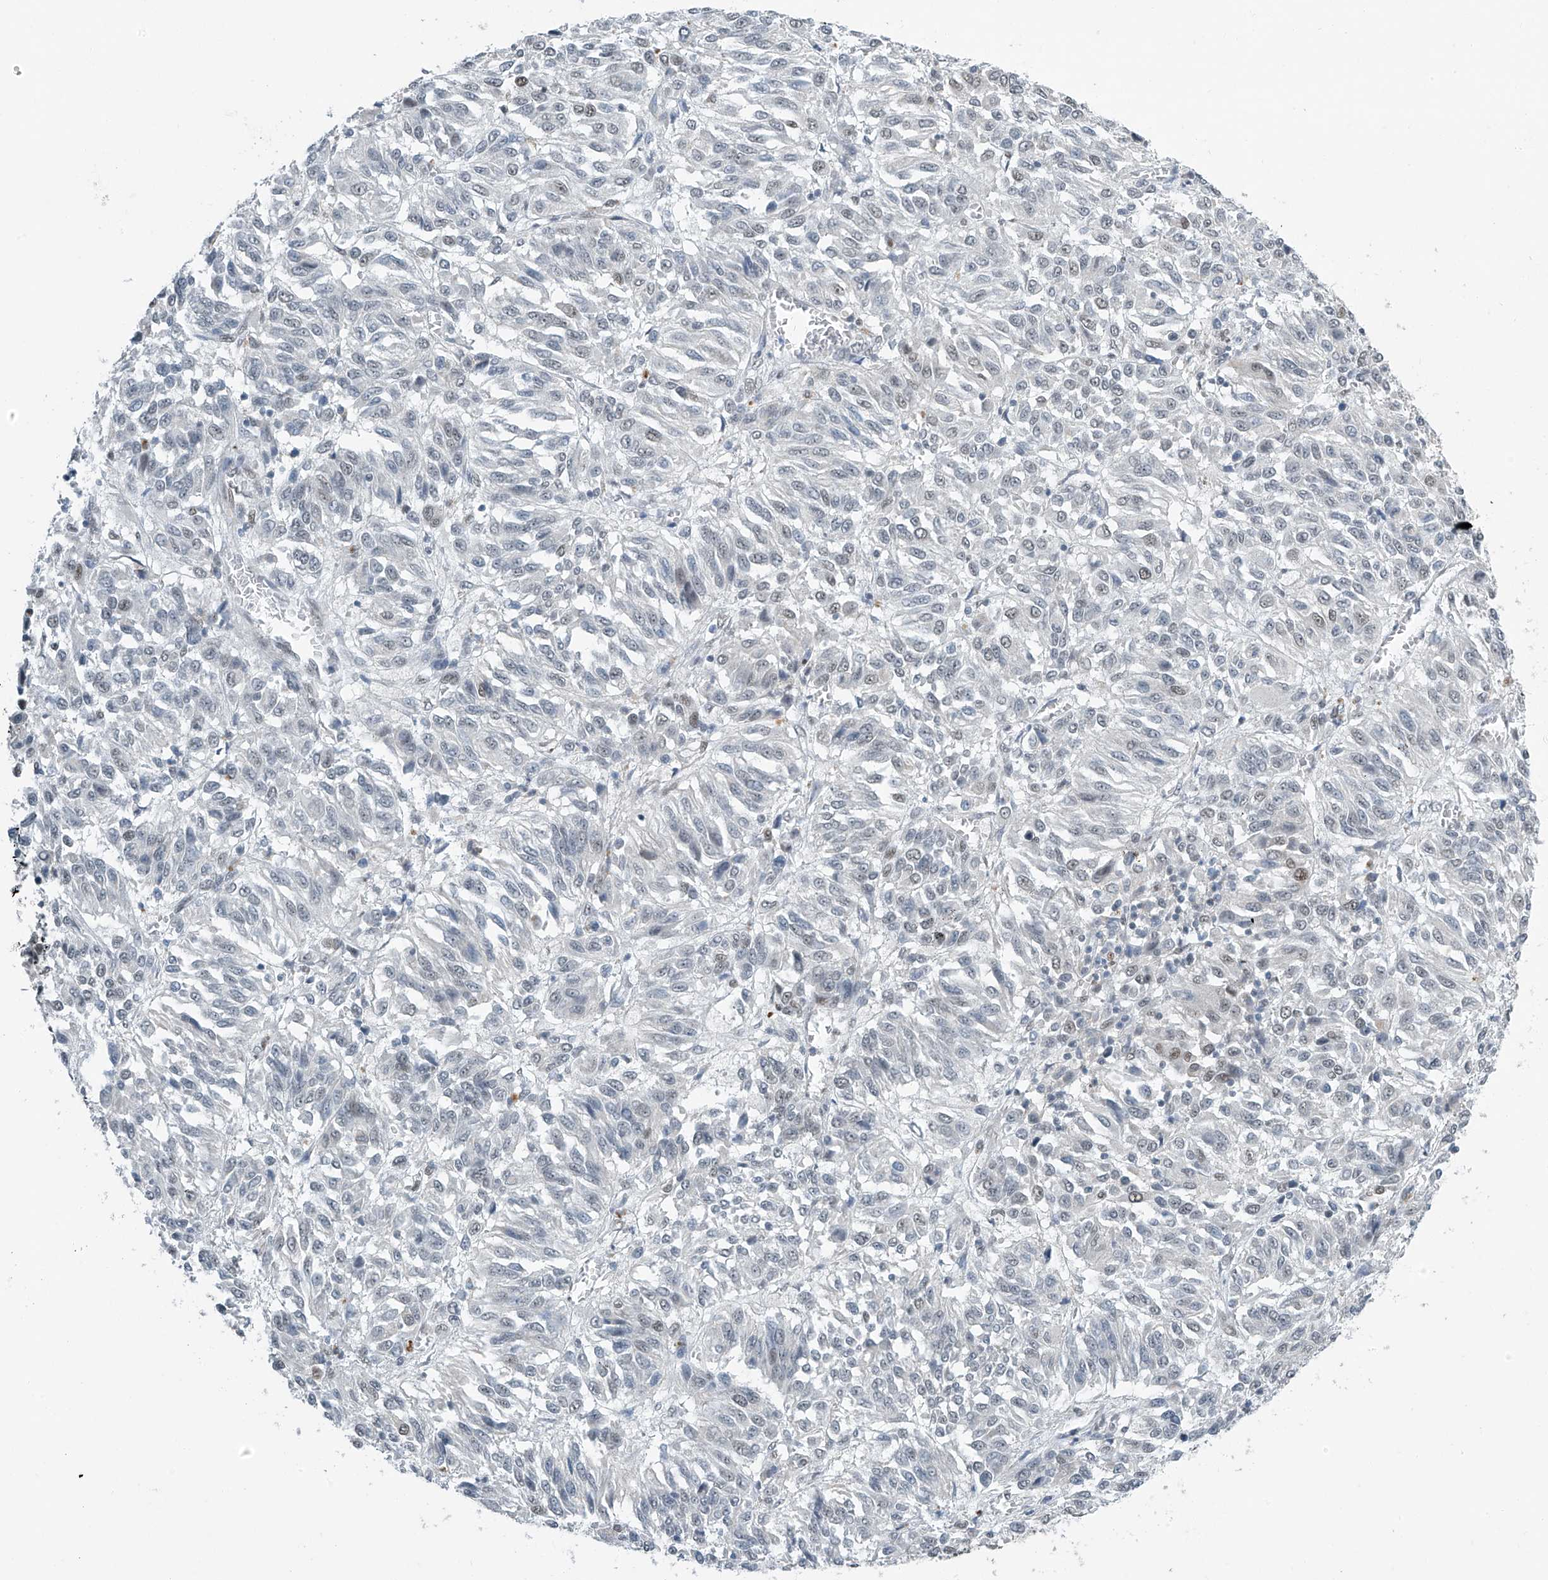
{"staining": {"intensity": "negative", "quantity": "none", "location": "none"}, "tissue": "melanoma", "cell_type": "Tumor cells", "image_type": "cancer", "snomed": [{"axis": "morphology", "description": "Malignant melanoma, Metastatic site"}, {"axis": "topography", "description": "Lung"}], "caption": "An IHC histopathology image of melanoma is shown. There is no staining in tumor cells of melanoma.", "gene": "TAF8", "patient": {"sex": "male", "age": 64}}